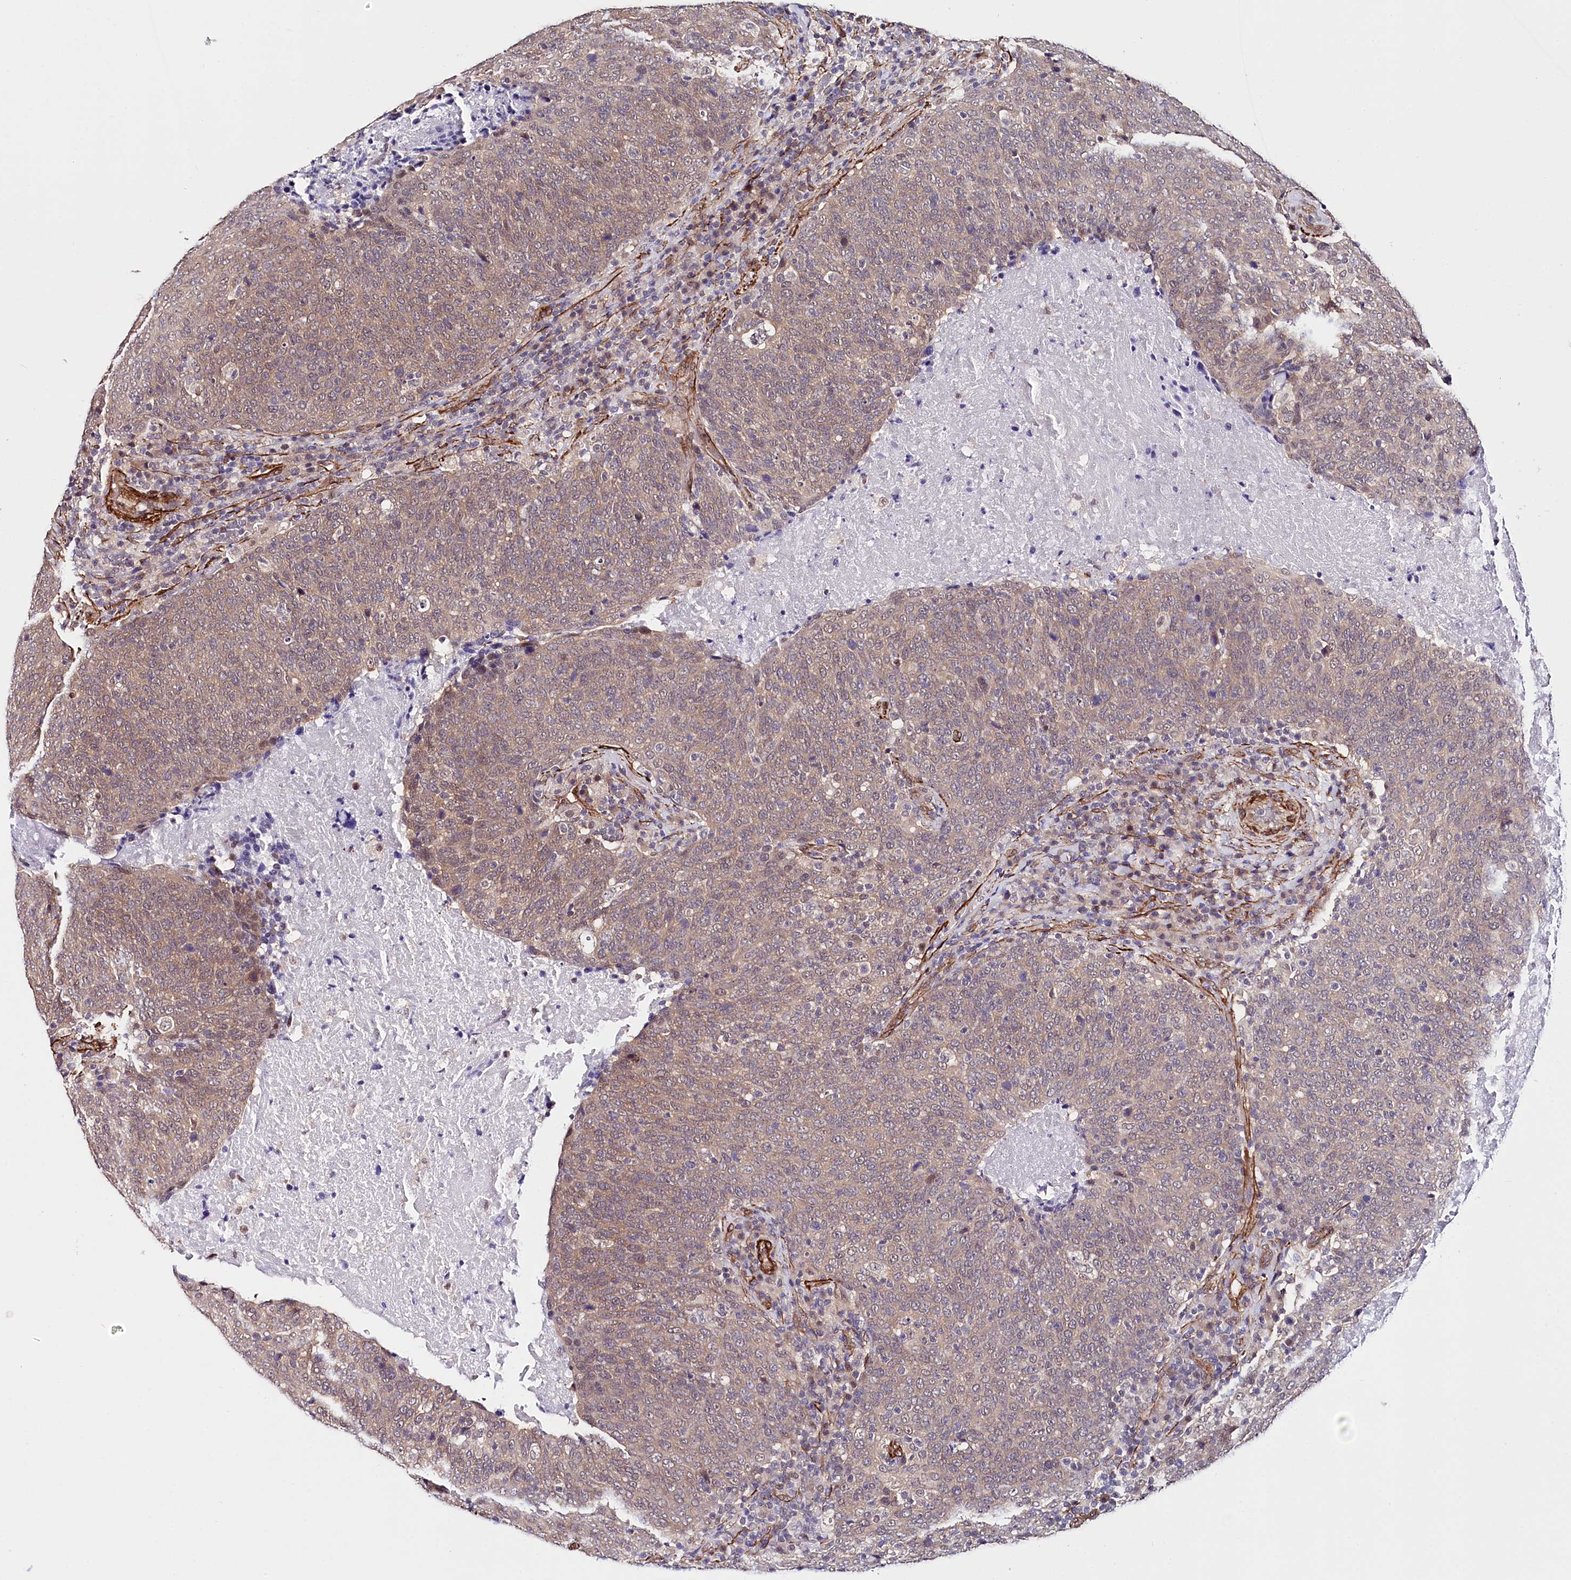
{"staining": {"intensity": "weak", "quantity": ">75%", "location": "cytoplasmic/membranous"}, "tissue": "head and neck cancer", "cell_type": "Tumor cells", "image_type": "cancer", "snomed": [{"axis": "morphology", "description": "Squamous cell carcinoma, NOS"}, {"axis": "morphology", "description": "Squamous cell carcinoma, metastatic, NOS"}, {"axis": "topography", "description": "Lymph node"}, {"axis": "topography", "description": "Head-Neck"}], "caption": "IHC photomicrograph of head and neck cancer (squamous cell carcinoma) stained for a protein (brown), which exhibits low levels of weak cytoplasmic/membranous positivity in about >75% of tumor cells.", "gene": "PPP2R5B", "patient": {"sex": "male", "age": 62}}